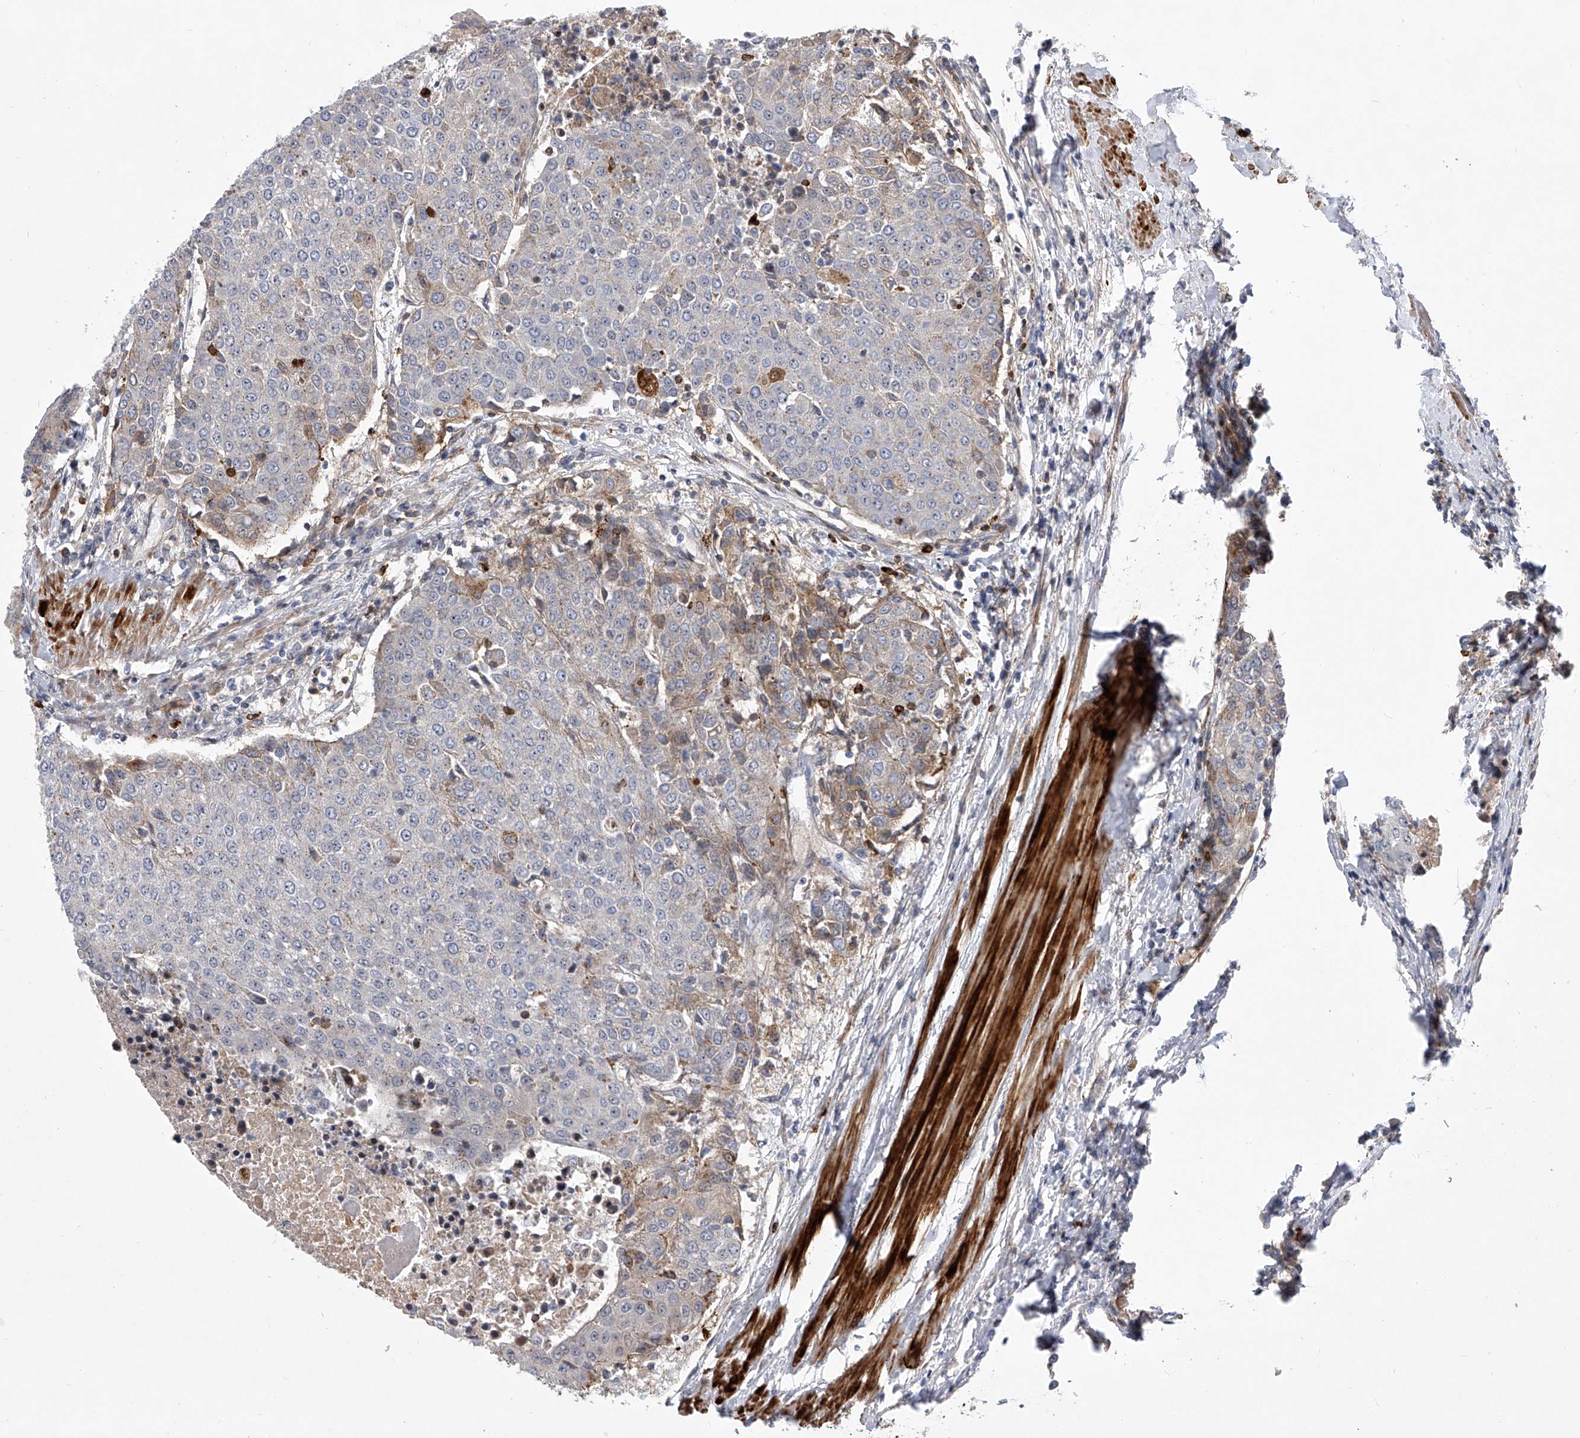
{"staining": {"intensity": "weak", "quantity": "25%-75%", "location": "cytoplasmic/membranous"}, "tissue": "urothelial cancer", "cell_type": "Tumor cells", "image_type": "cancer", "snomed": [{"axis": "morphology", "description": "Urothelial carcinoma, High grade"}, {"axis": "topography", "description": "Urinary bladder"}], "caption": "Protein expression analysis of high-grade urothelial carcinoma reveals weak cytoplasmic/membranous positivity in approximately 25%-75% of tumor cells.", "gene": "MINDY4", "patient": {"sex": "female", "age": 85}}